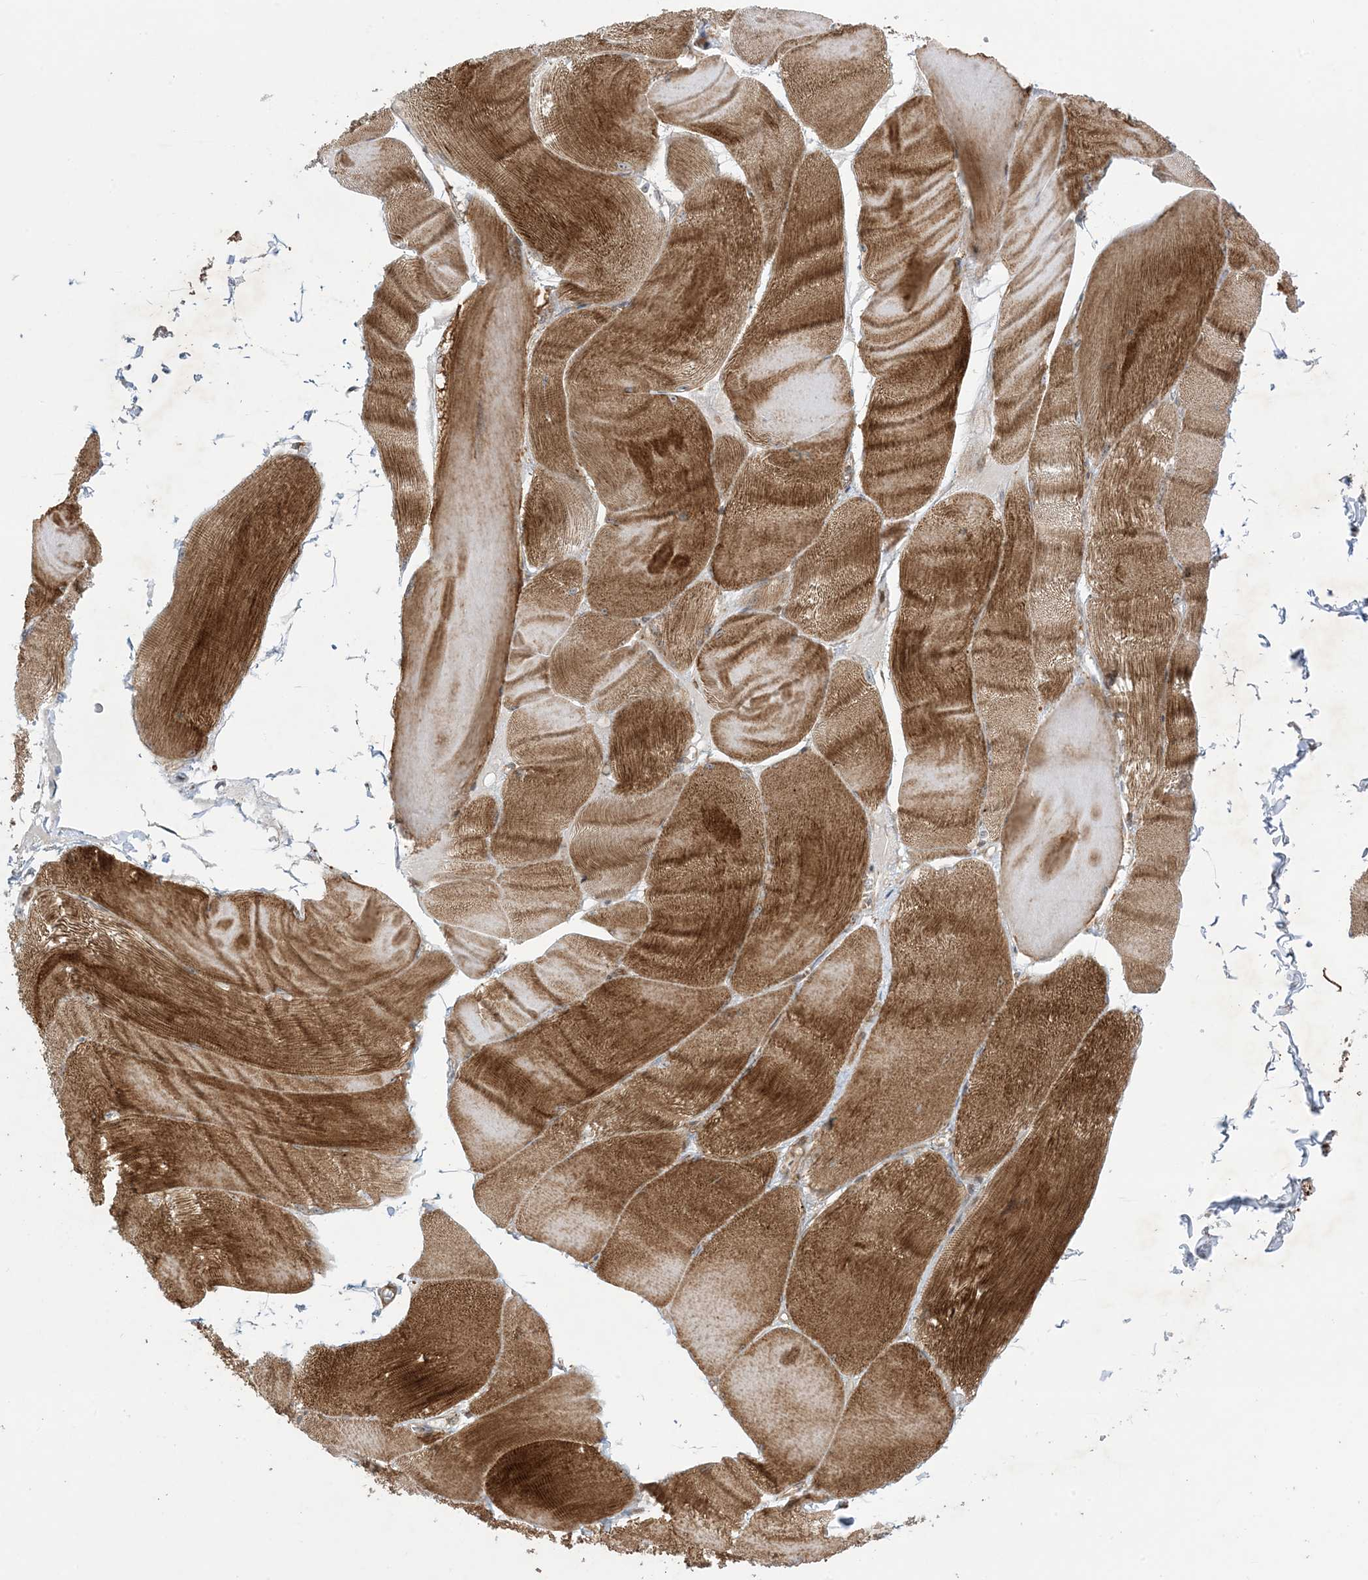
{"staining": {"intensity": "strong", "quantity": "25%-75%", "location": "cytoplasmic/membranous"}, "tissue": "skeletal muscle", "cell_type": "Myocytes", "image_type": "normal", "snomed": [{"axis": "morphology", "description": "Normal tissue, NOS"}, {"axis": "morphology", "description": "Basal cell carcinoma"}, {"axis": "topography", "description": "Skeletal muscle"}], "caption": "Protein expression analysis of unremarkable human skeletal muscle reveals strong cytoplasmic/membranous expression in about 25%-75% of myocytes.", "gene": "SOGA3", "patient": {"sex": "female", "age": 64}}